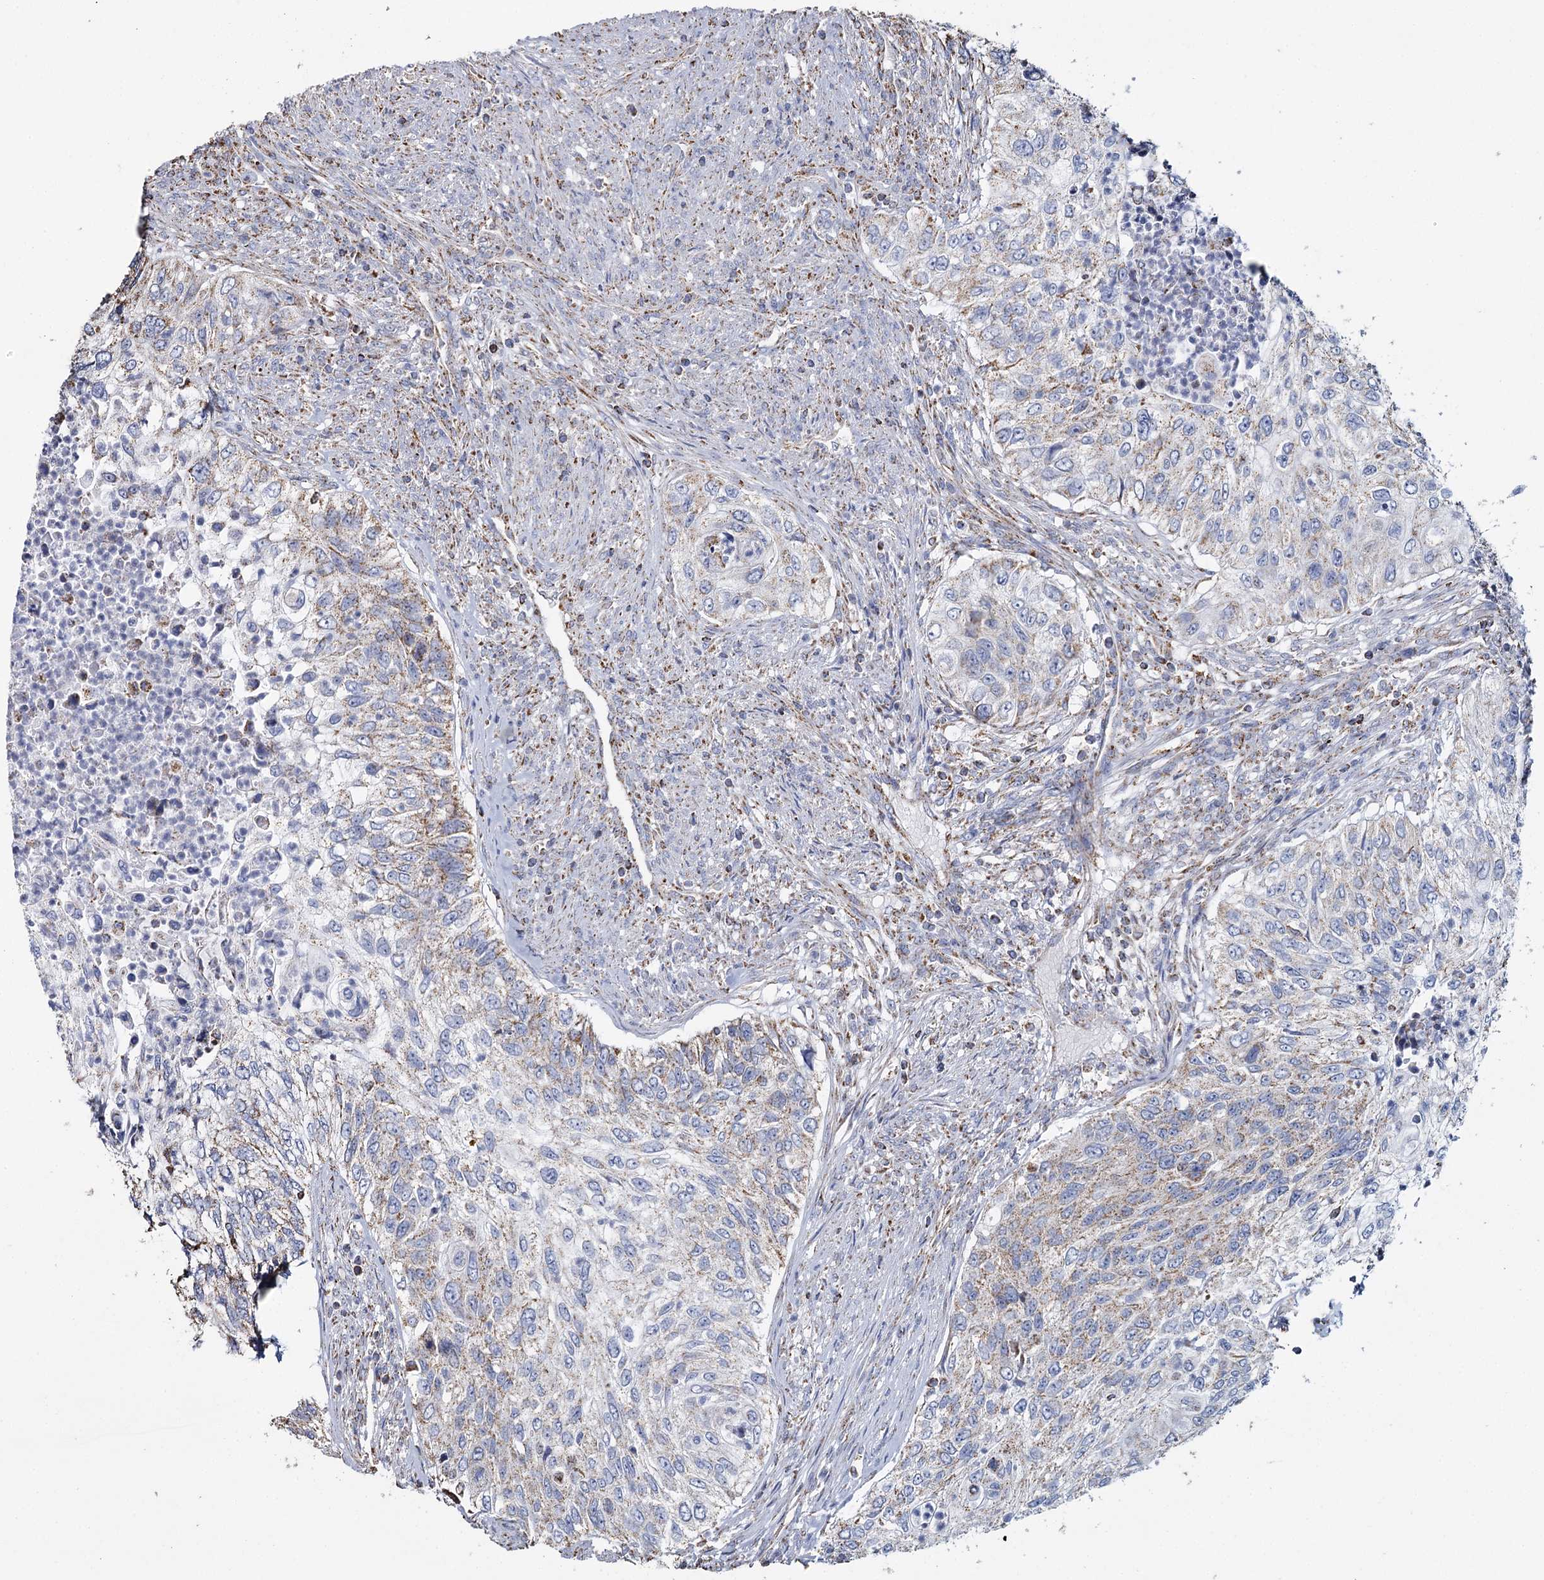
{"staining": {"intensity": "moderate", "quantity": "<25%", "location": "cytoplasmic/membranous"}, "tissue": "urothelial cancer", "cell_type": "Tumor cells", "image_type": "cancer", "snomed": [{"axis": "morphology", "description": "Urothelial carcinoma, High grade"}, {"axis": "topography", "description": "Urinary bladder"}], "caption": "DAB immunohistochemical staining of urothelial carcinoma (high-grade) exhibits moderate cytoplasmic/membranous protein staining in approximately <25% of tumor cells.", "gene": "MRPL44", "patient": {"sex": "female", "age": 60}}